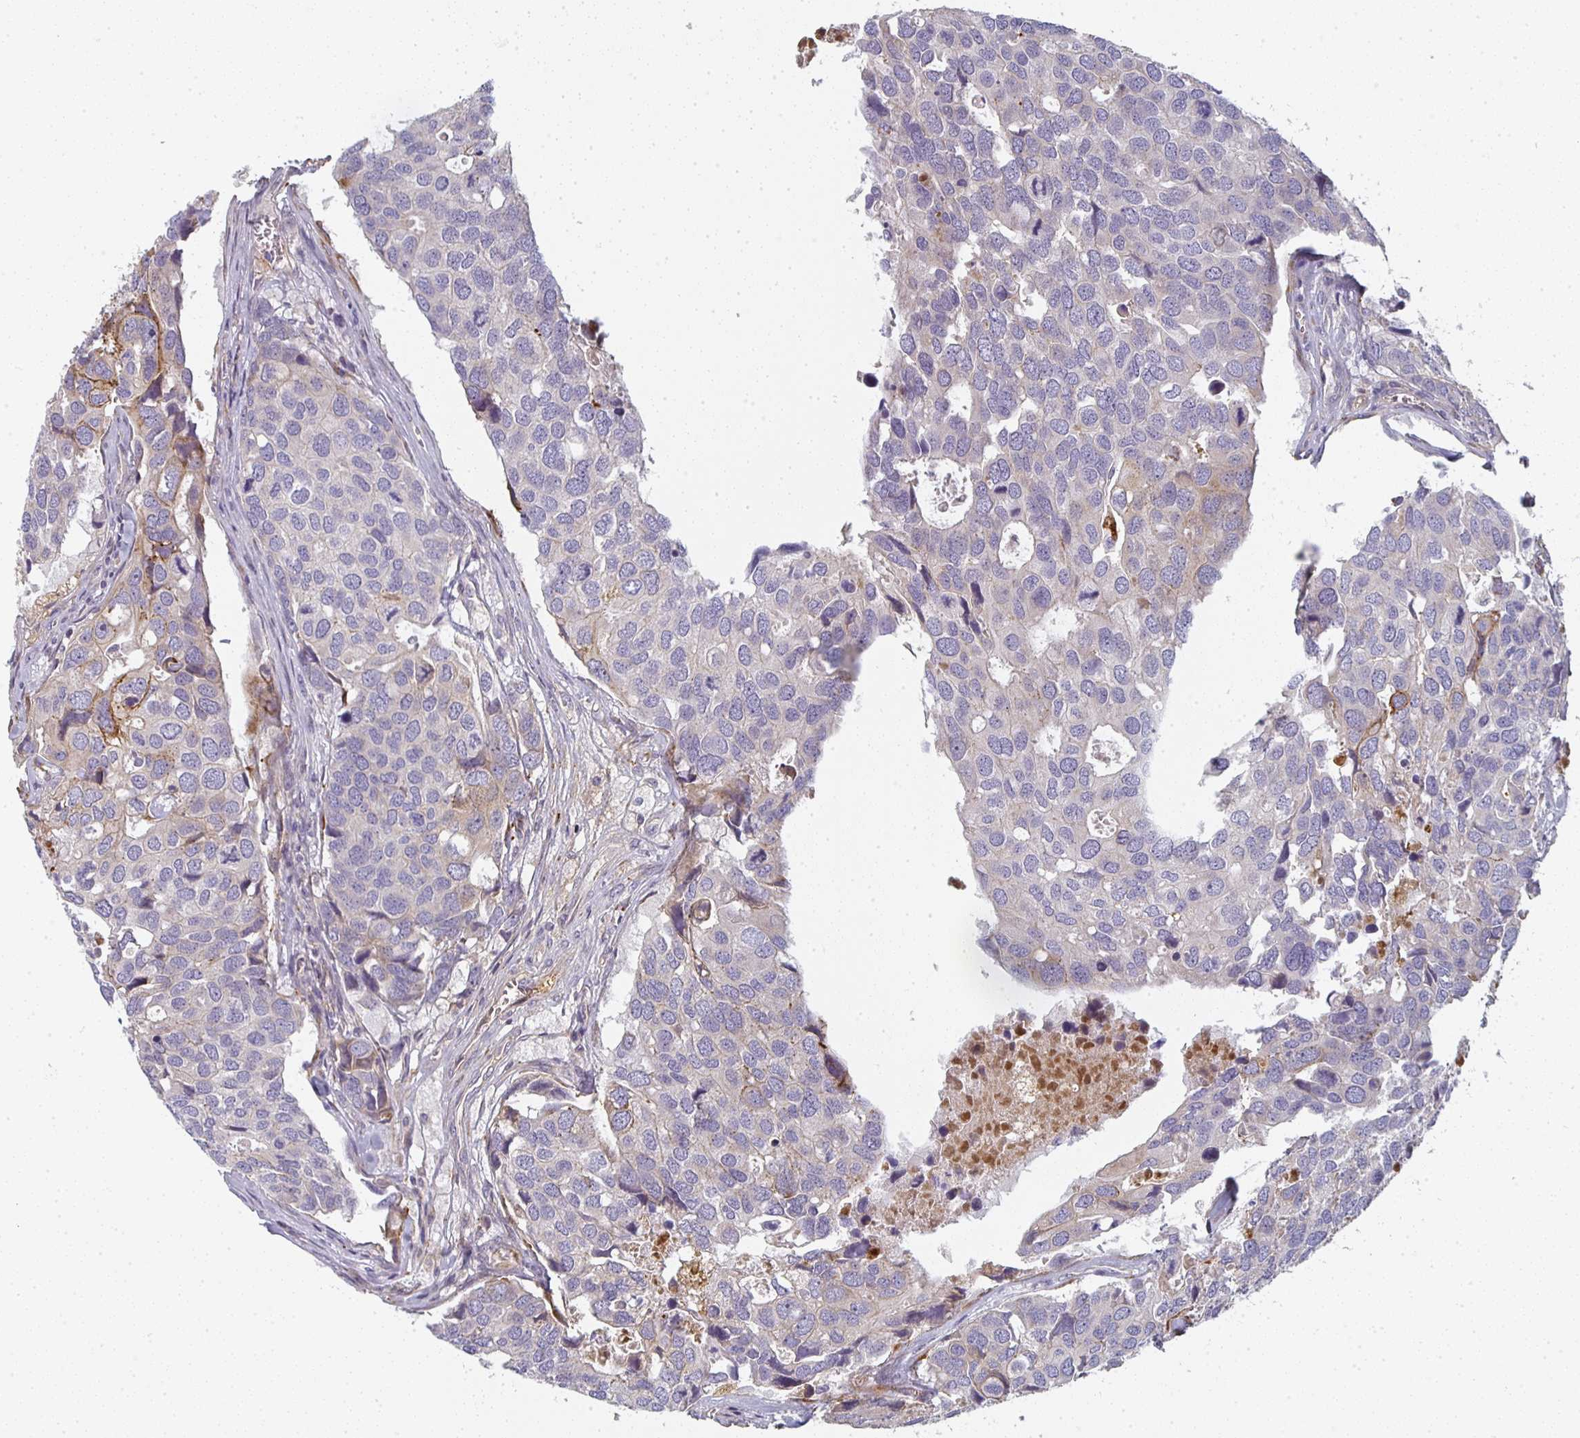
{"staining": {"intensity": "weak", "quantity": "<25%", "location": "cytoplasmic/membranous"}, "tissue": "breast cancer", "cell_type": "Tumor cells", "image_type": "cancer", "snomed": [{"axis": "morphology", "description": "Duct carcinoma"}, {"axis": "topography", "description": "Breast"}], "caption": "A high-resolution micrograph shows immunohistochemistry staining of breast invasive ductal carcinoma, which shows no significant expression in tumor cells.", "gene": "CTHRC1", "patient": {"sex": "female", "age": 83}}